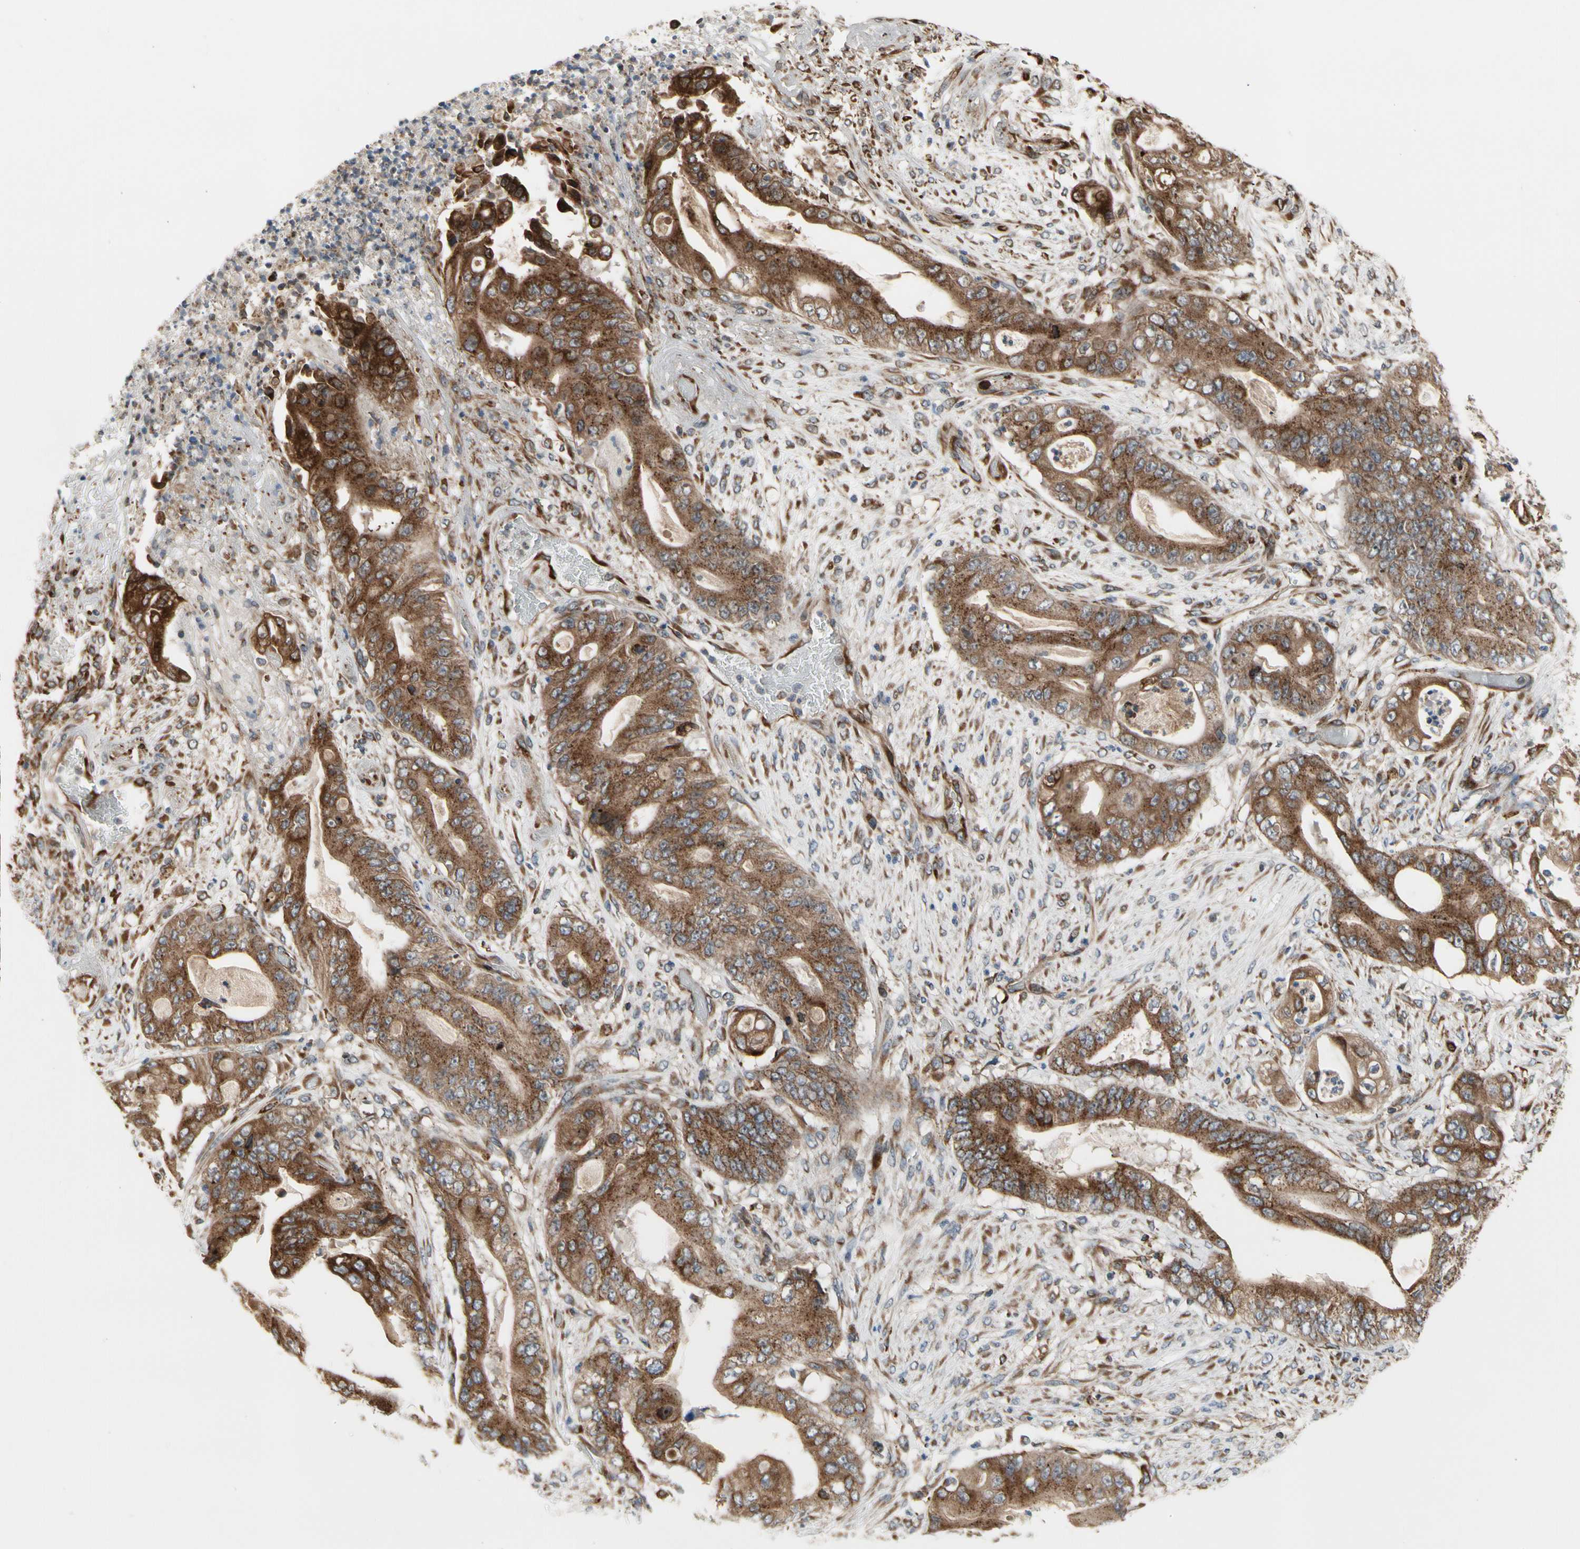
{"staining": {"intensity": "strong", "quantity": ">75%", "location": "cytoplasmic/membranous"}, "tissue": "stomach cancer", "cell_type": "Tumor cells", "image_type": "cancer", "snomed": [{"axis": "morphology", "description": "Adenocarcinoma, NOS"}, {"axis": "topography", "description": "Stomach"}], "caption": "Protein expression analysis of stomach cancer (adenocarcinoma) reveals strong cytoplasmic/membranous expression in about >75% of tumor cells.", "gene": "SLC39A9", "patient": {"sex": "female", "age": 73}}